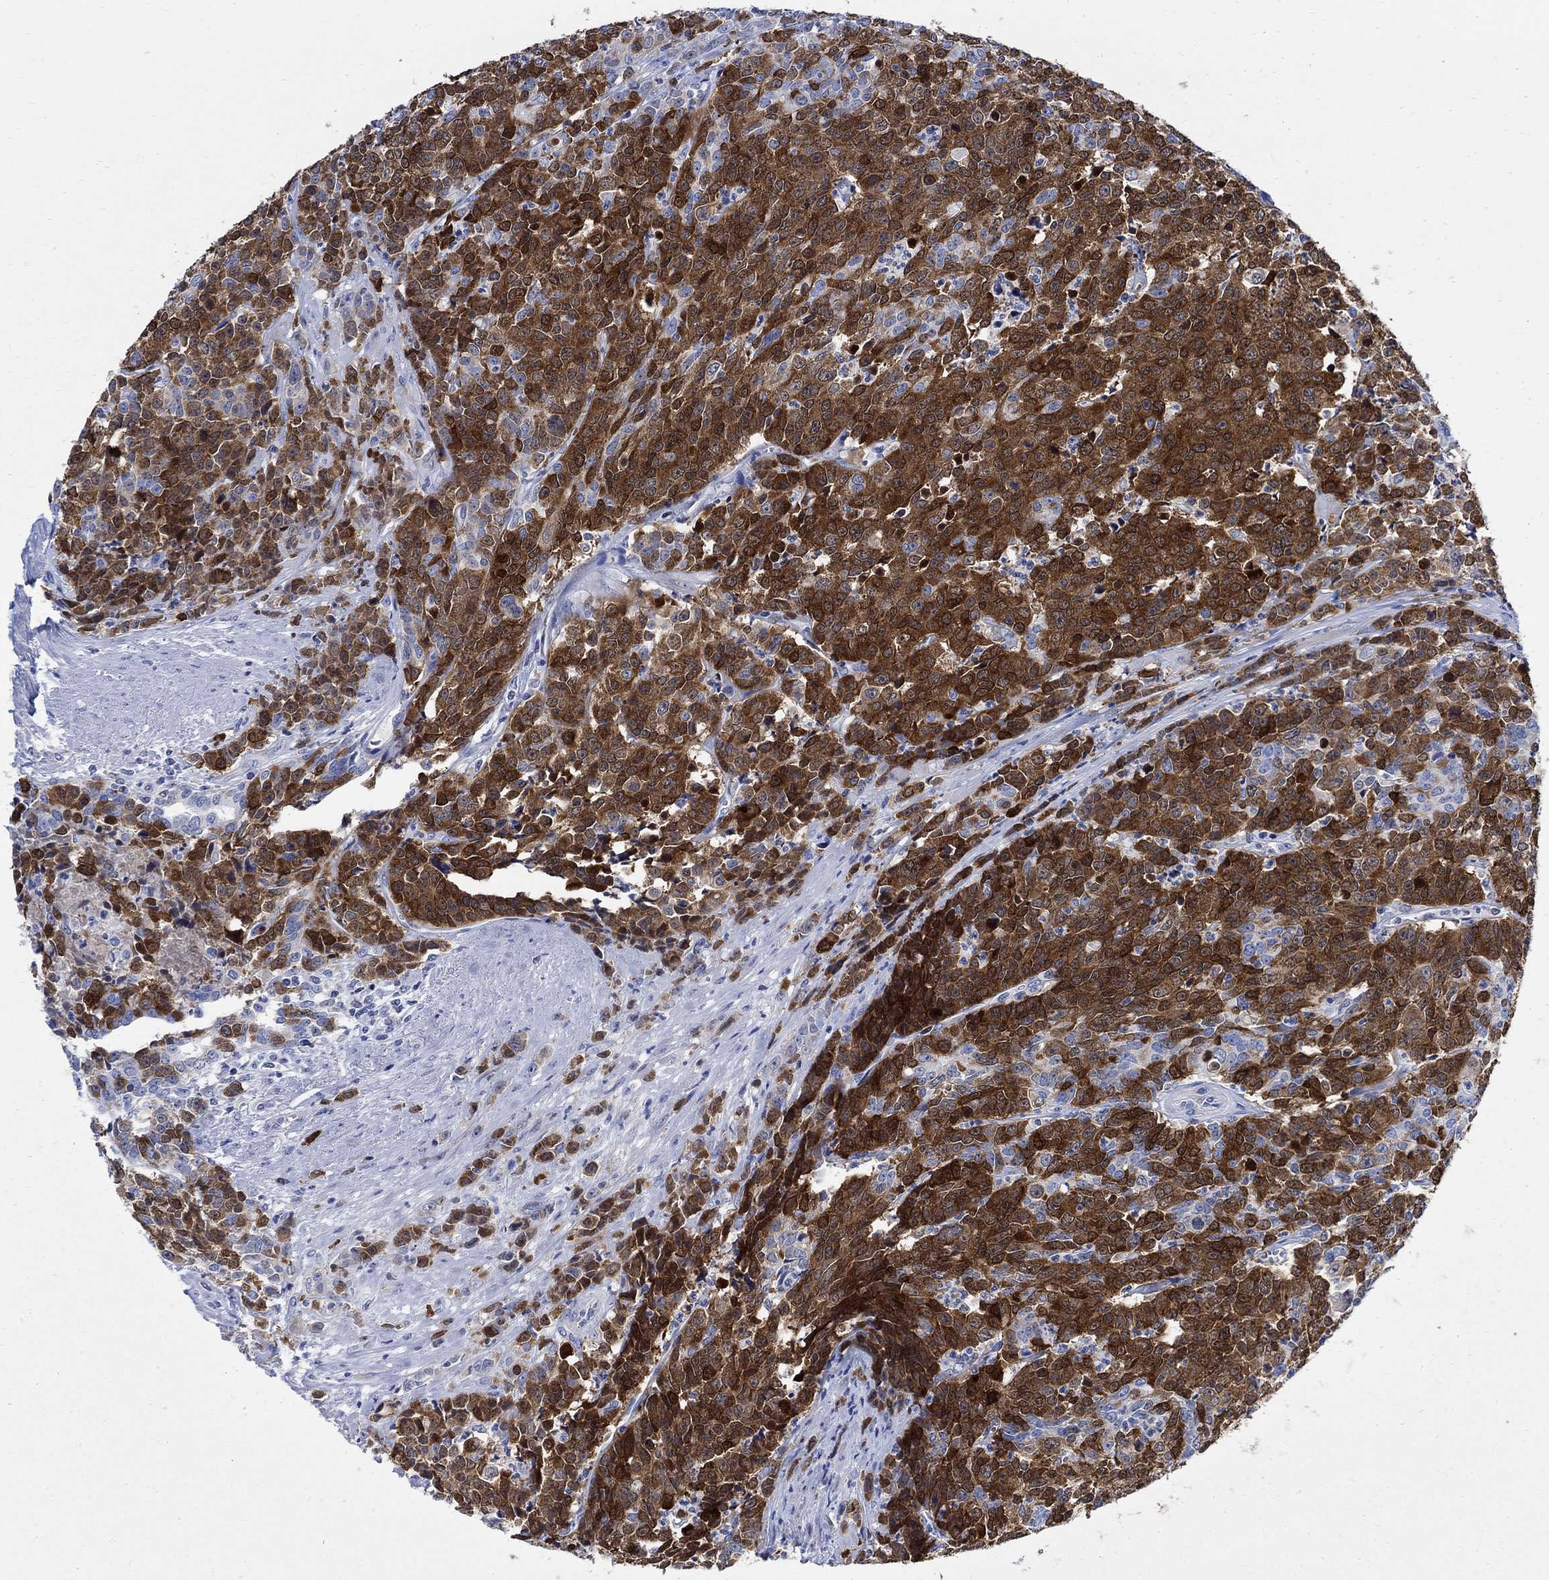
{"staining": {"intensity": "strong", "quantity": ">75%", "location": "cytoplasmic/membranous"}, "tissue": "prostate cancer", "cell_type": "Tumor cells", "image_type": "cancer", "snomed": [{"axis": "morphology", "description": "Adenocarcinoma, NOS"}, {"axis": "topography", "description": "Prostate"}], "caption": "Protein expression analysis of adenocarcinoma (prostate) exhibits strong cytoplasmic/membranous expression in approximately >75% of tumor cells. (DAB IHC, brown staining for protein, blue staining for nuclei).", "gene": "CPLX2", "patient": {"sex": "male", "age": 67}}